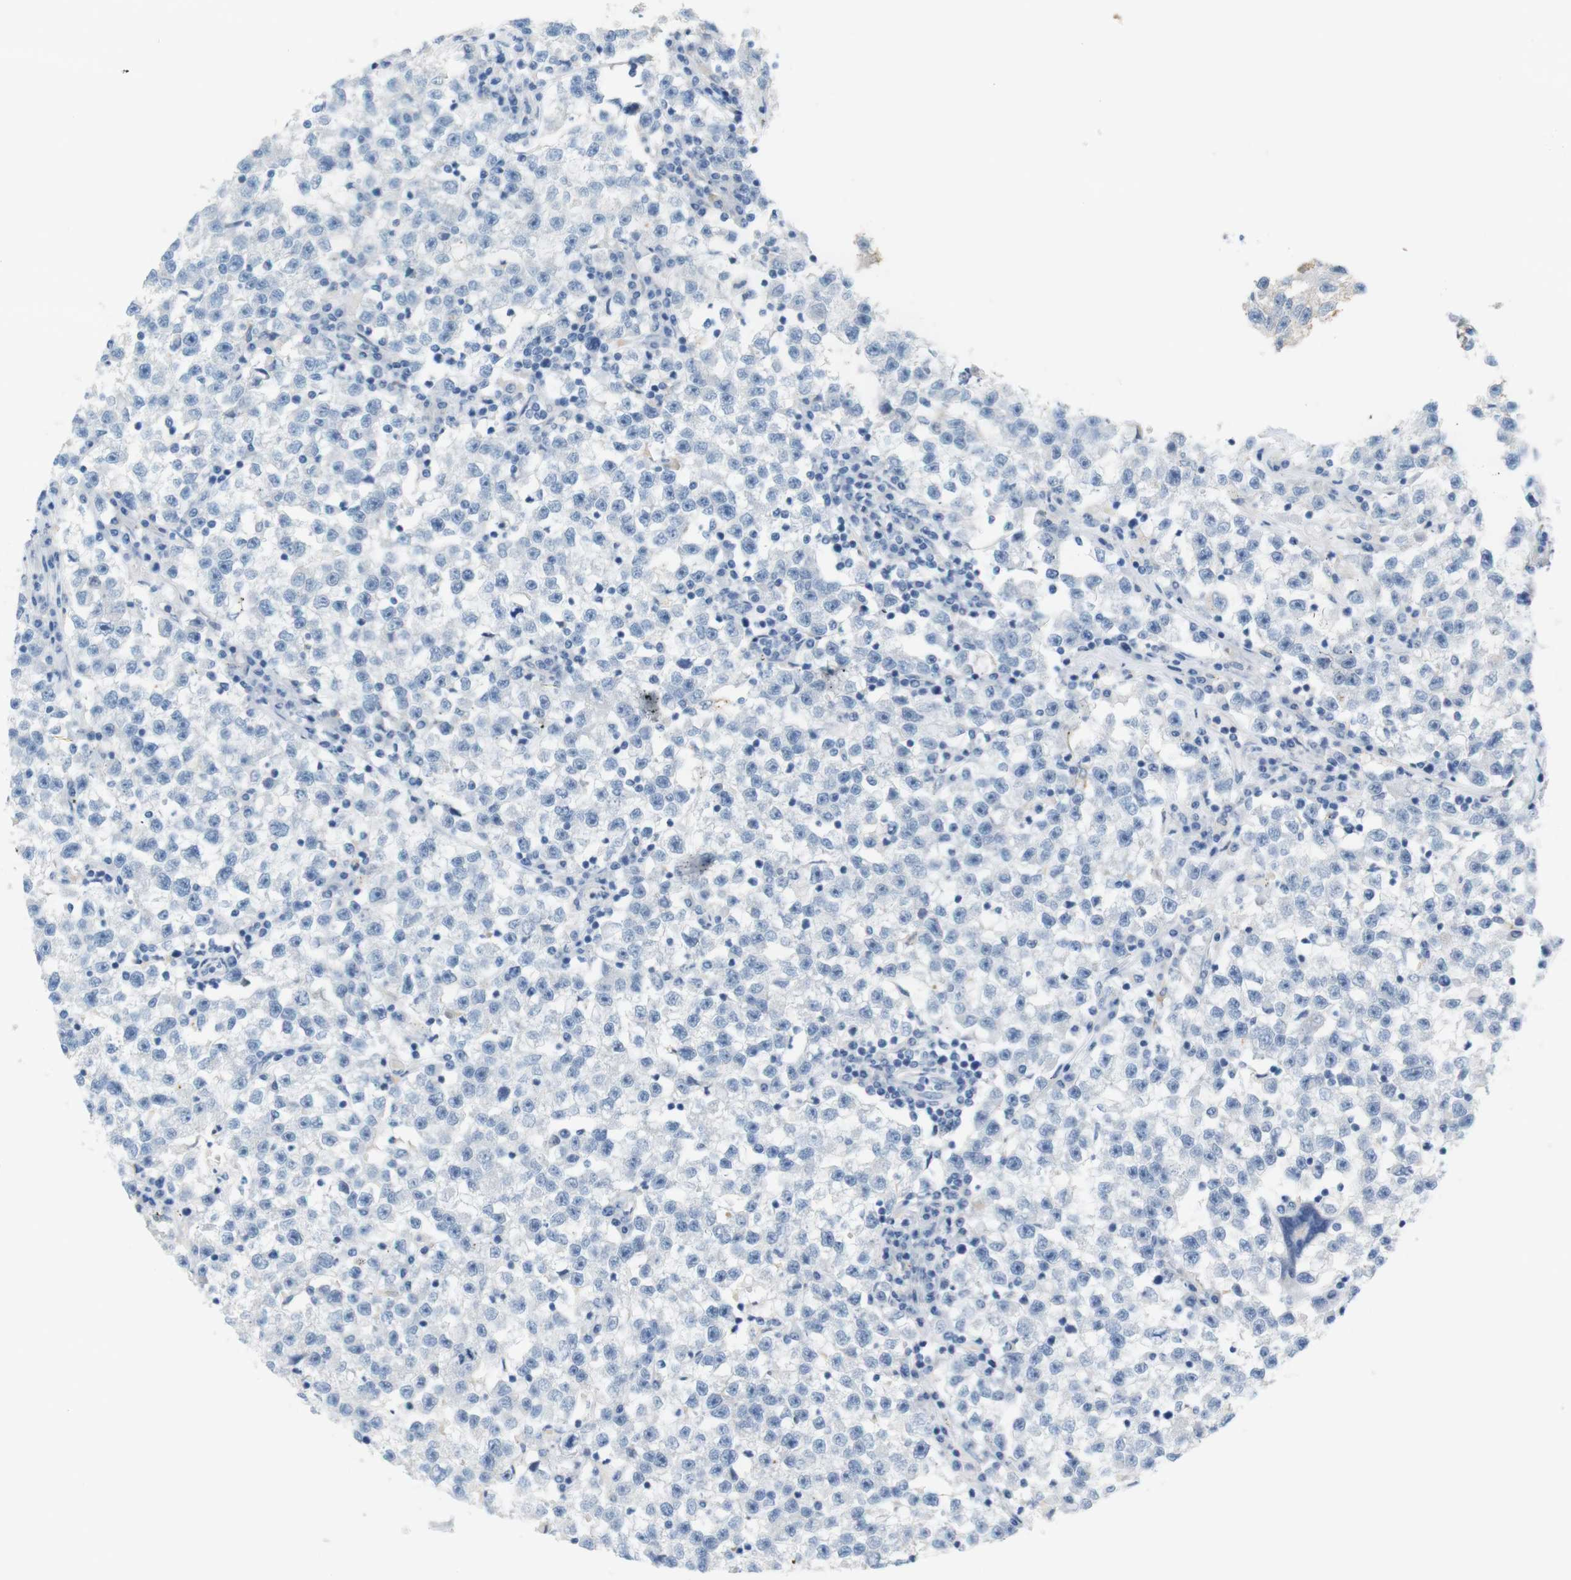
{"staining": {"intensity": "negative", "quantity": "none", "location": "none"}, "tissue": "testis cancer", "cell_type": "Tumor cells", "image_type": "cancer", "snomed": [{"axis": "morphology", "description": "Seminoma, NOS"}, {"axis": "topography", "description": "Testis"}], "caption": "A high-resolution histopathology image shows immunohistochemistry (IHC) staining of testis cancer, which displays no significant expression in tumor cells.", "gene": "LRRK2", "patient": {"sex": "male", "age": 22}}